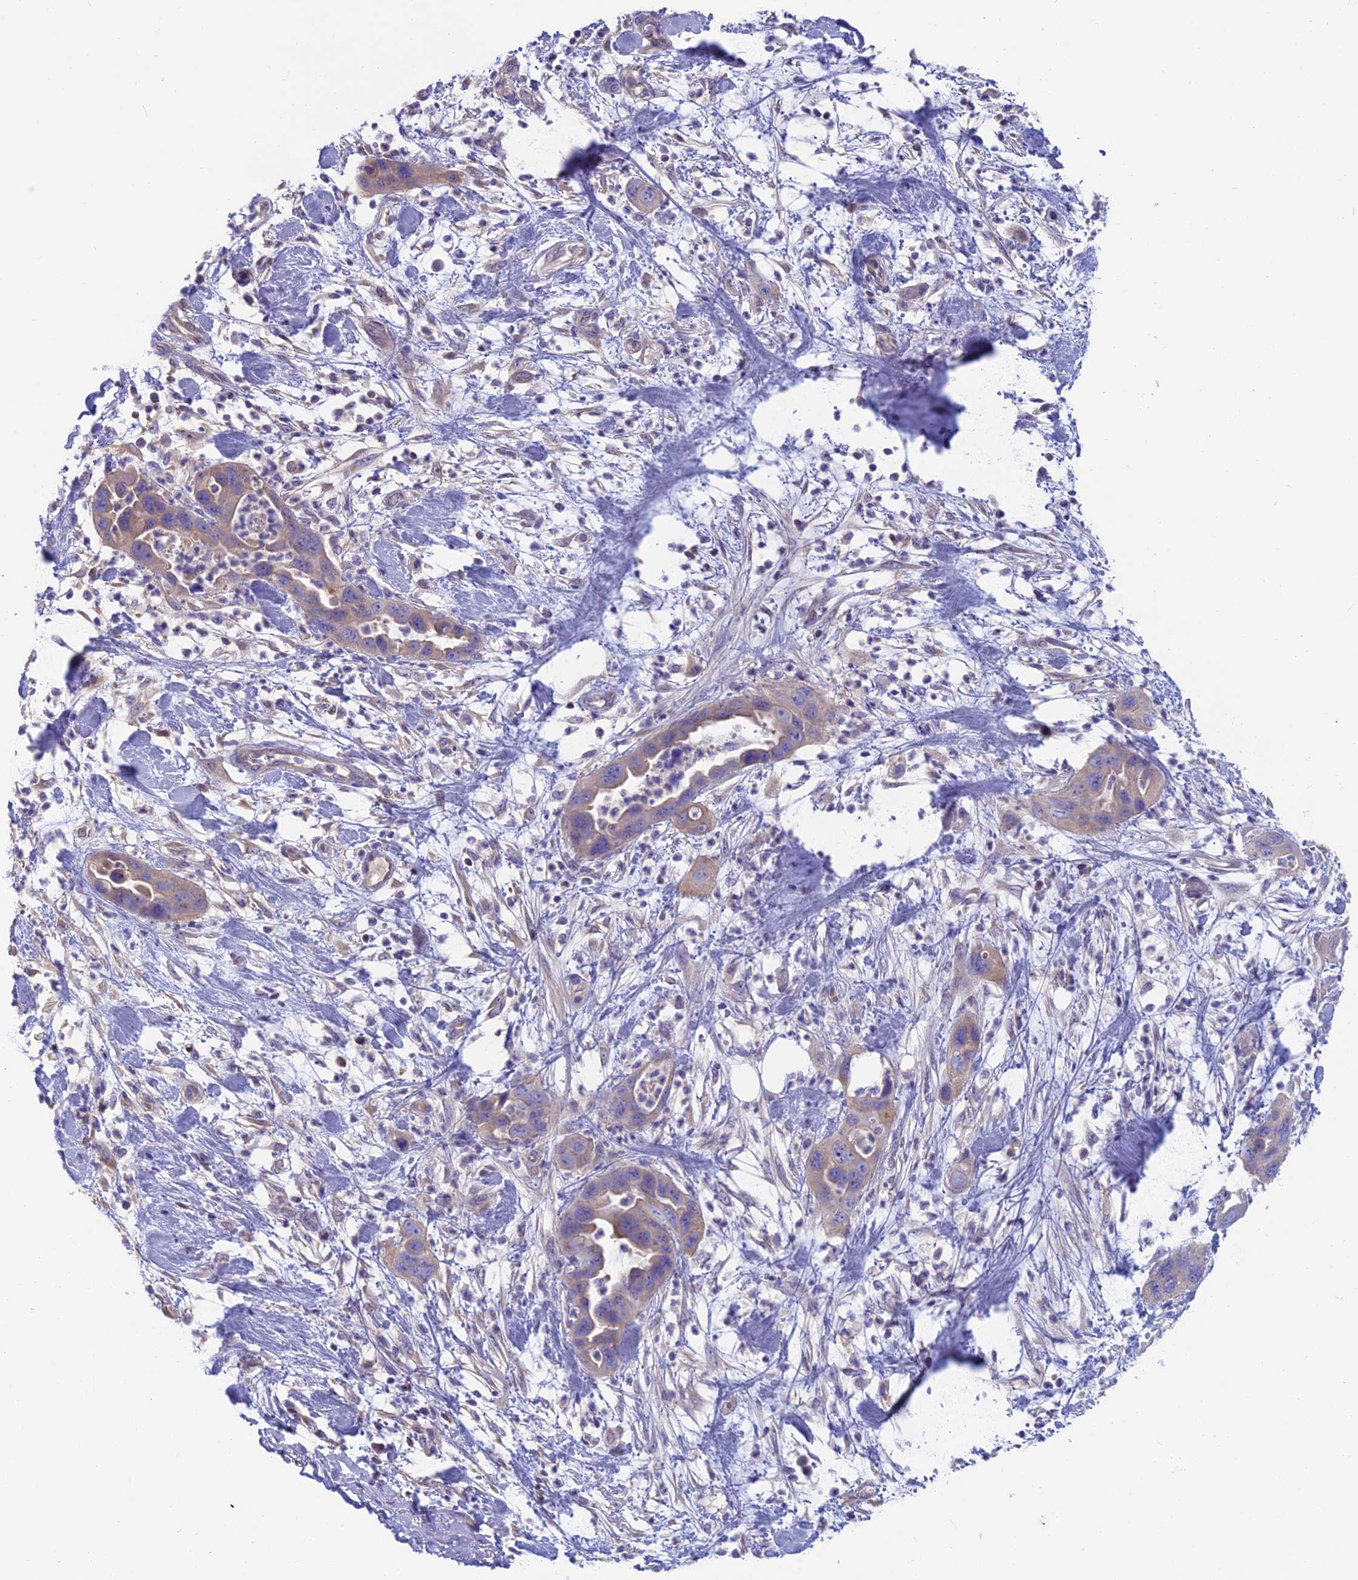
{"staining": {"intensity": "negative", "quantity": "none", "location": "none"}, "tissue": "pancreatic cancer", "cell_type": "Tumor cells", "image_type": "cancer", "snomed": [{"axis": "morphology", "description": "Adenocarcinoma, NOS"}, {"axis": "topography", "description": "Pancreas"}], "caption": "Tumor cells show no significant protein staining in adenocarcinoma (pancreatic). The staining is performed using DAB (3,3'-diaminobenzidine) brown chromogen with nuclei counter-stained in using hematoxylin.", "gene": "SNAP91", "patient": {"sex": "female", "age": 71}}